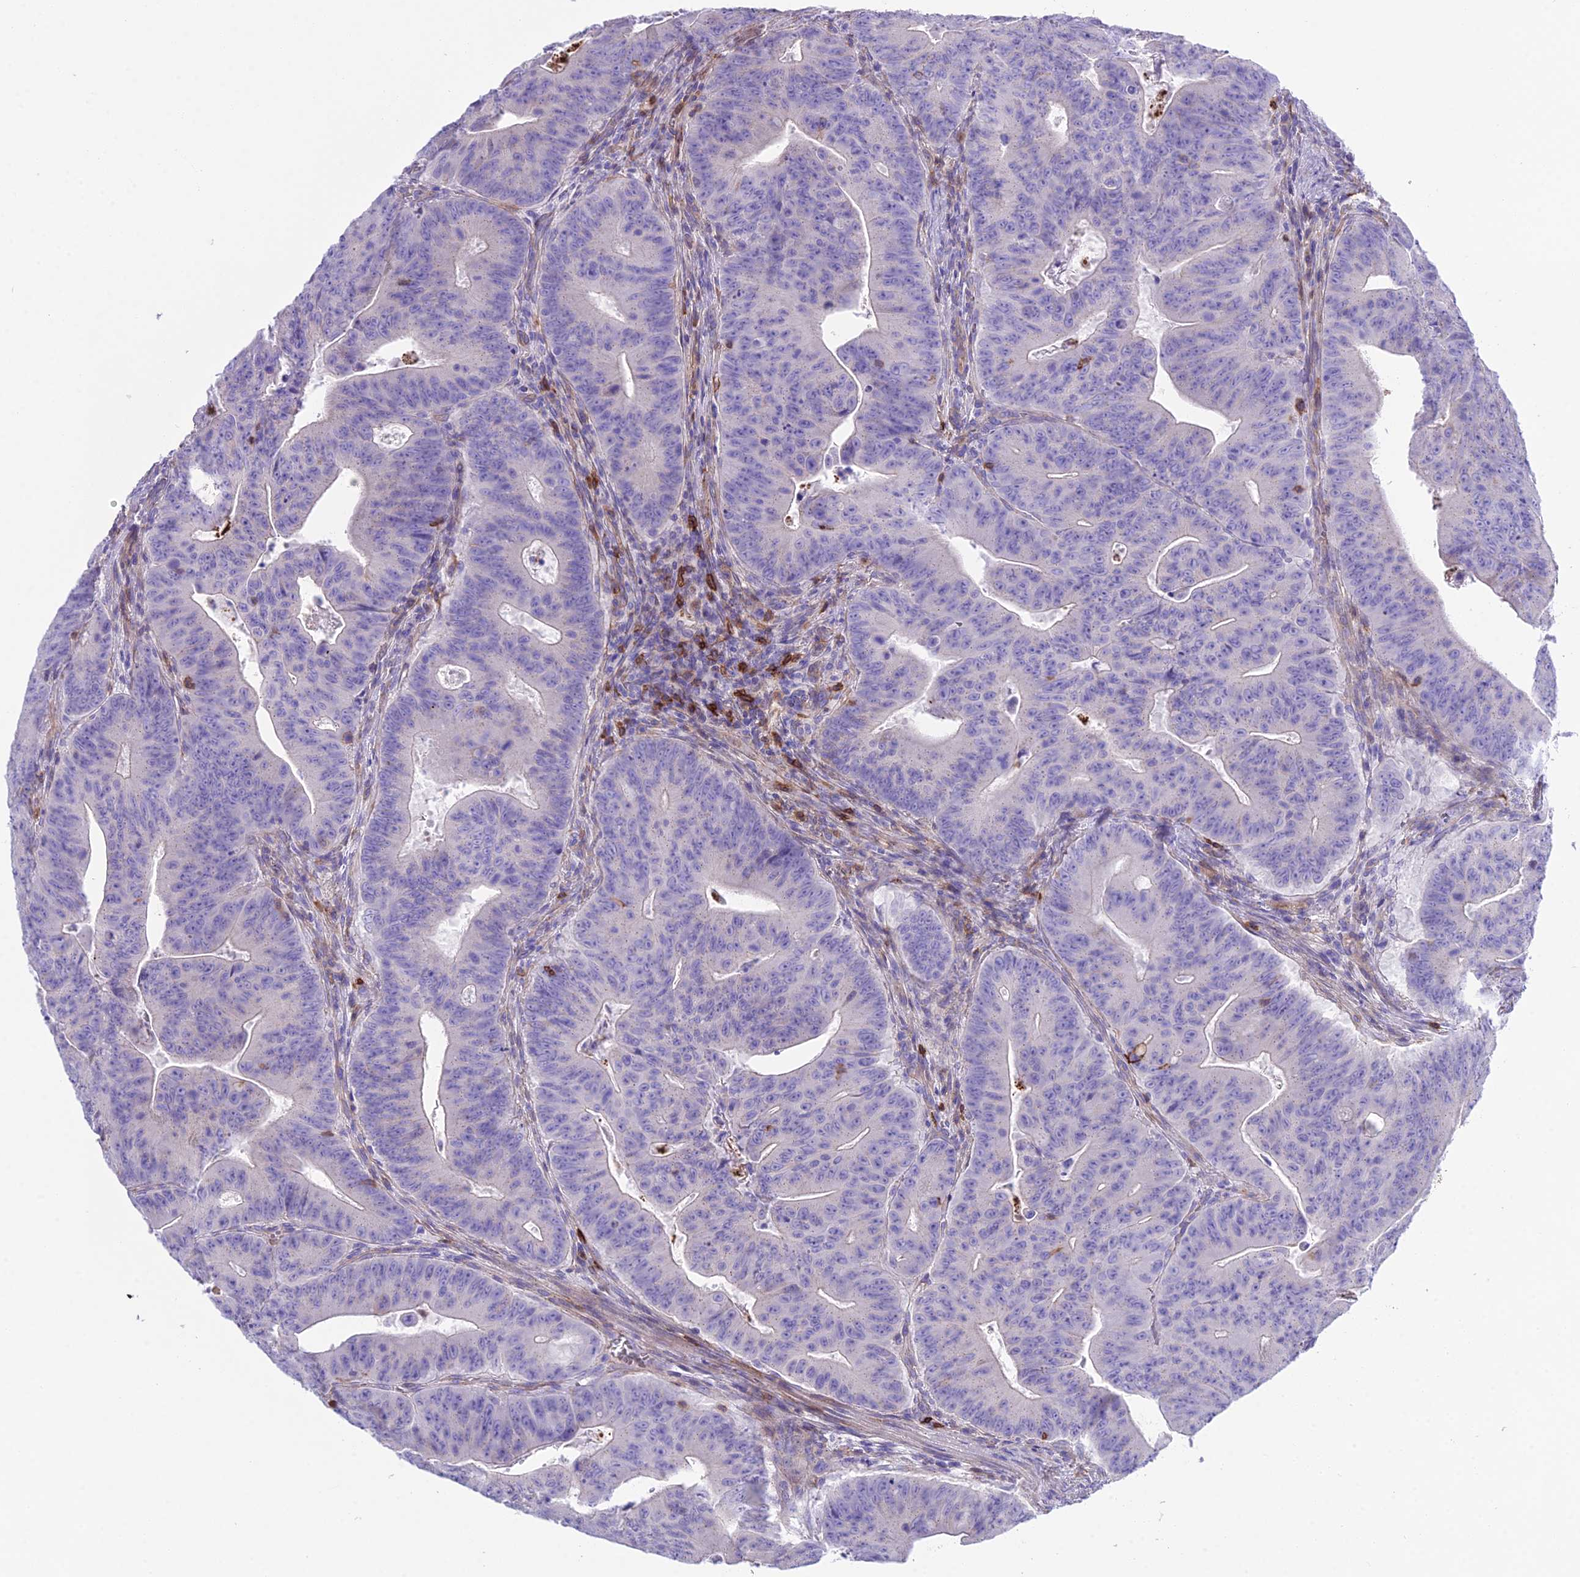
{"staining": {"intensity": "negative", "quantity": "none", "location": "none"}, "tissue": "colorectal cancer", "cell_type": "Tumor cells", "image_type": "cancer", "snomed": [{"axis": "morphology", "description": "Adenocarcinoma, NOS"}, {"axis": "topography", "description": "Rectum"}], "caption": "Tumor cells show no significant staining in colorectal cancer.", "gene": "OR1Q1", "patient": {"sex": "female", "age": 75}}